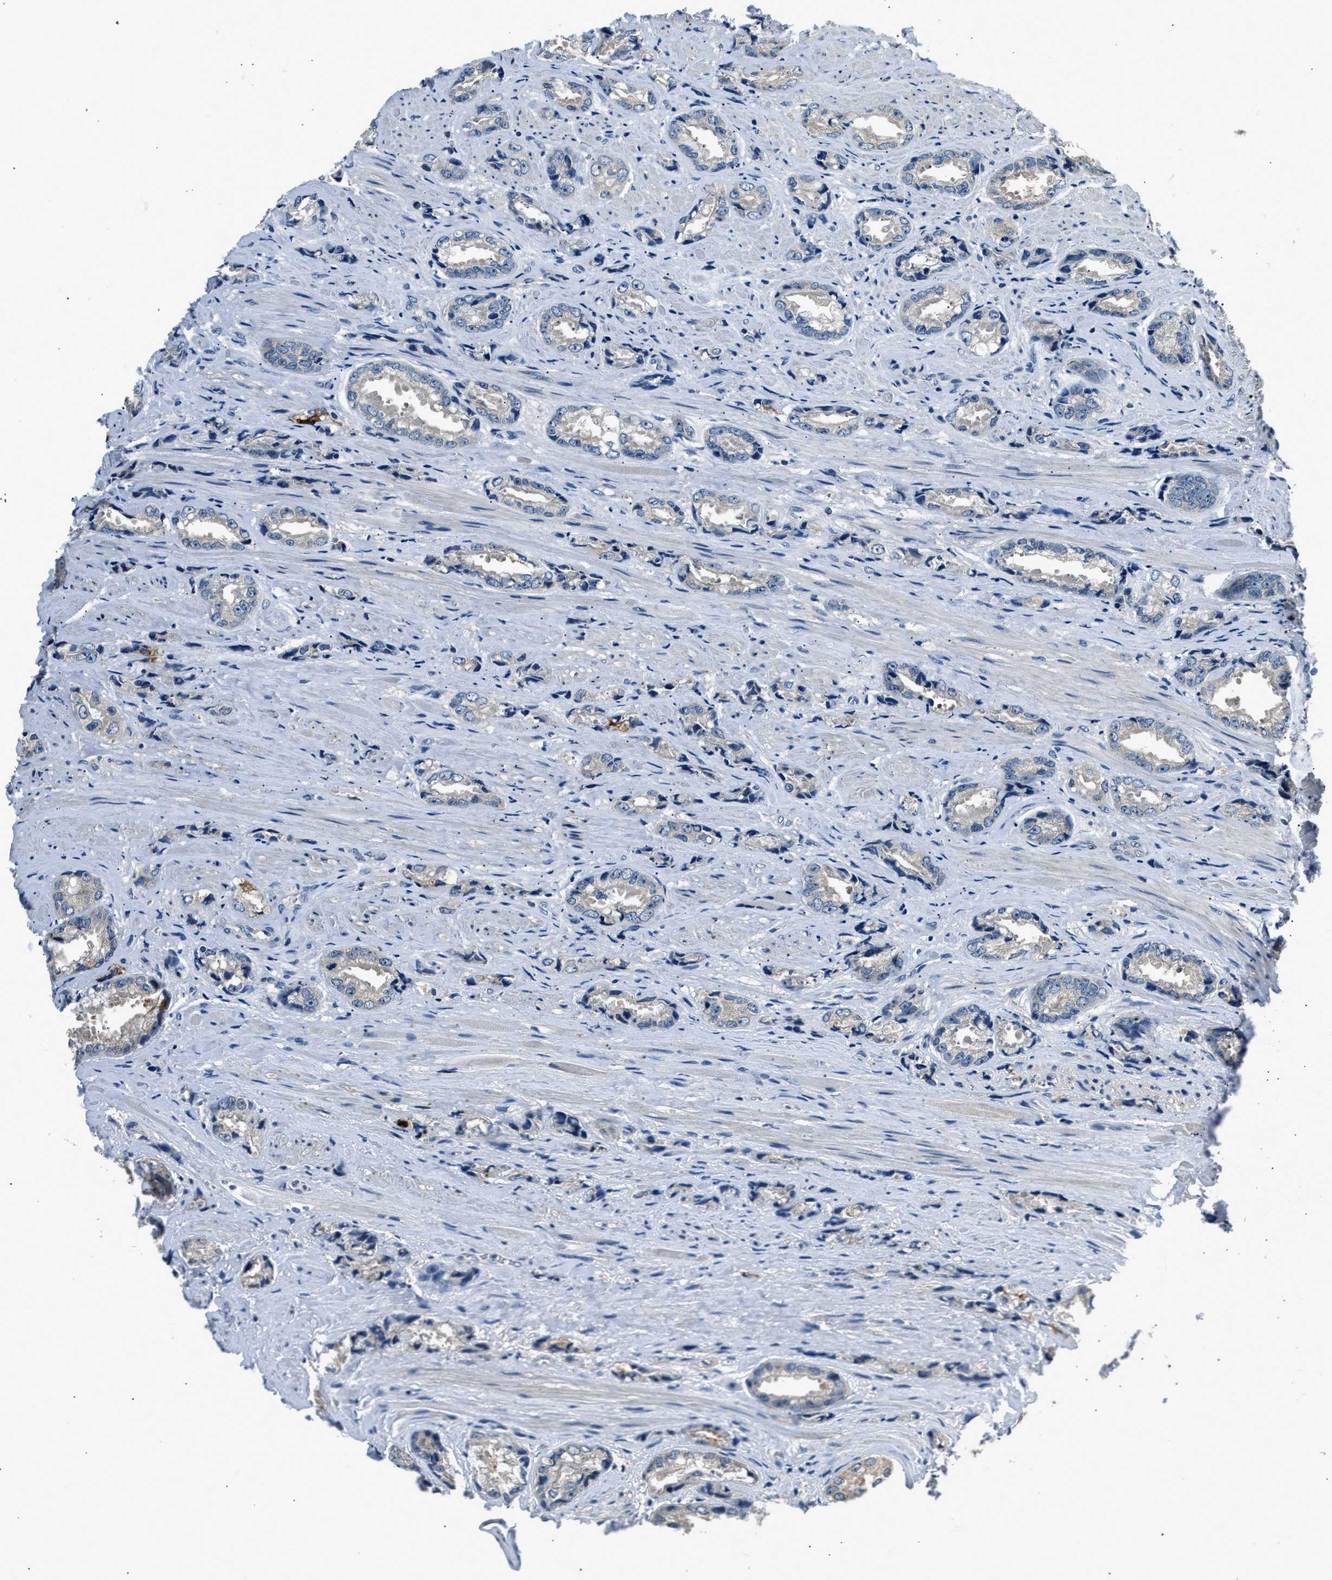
{"staining": {"intensity": "negative", "quantity": "none", "location": "none"}, "tissue": "prostate cancer", "cell_type": "Tumor cells", "image_type": "cancer", "snomed": [{"axis": "morphology", "description": "Adenocarcinoma, High grade"}, {"axis": "topography", "description": "Prostate"}], "caption": "The photomicrograph displays no staining of tumor cells in prostate high-grade adenocarcinoma.", "gene": "INHA", "patient": {"sex": "male", "age": 61}}